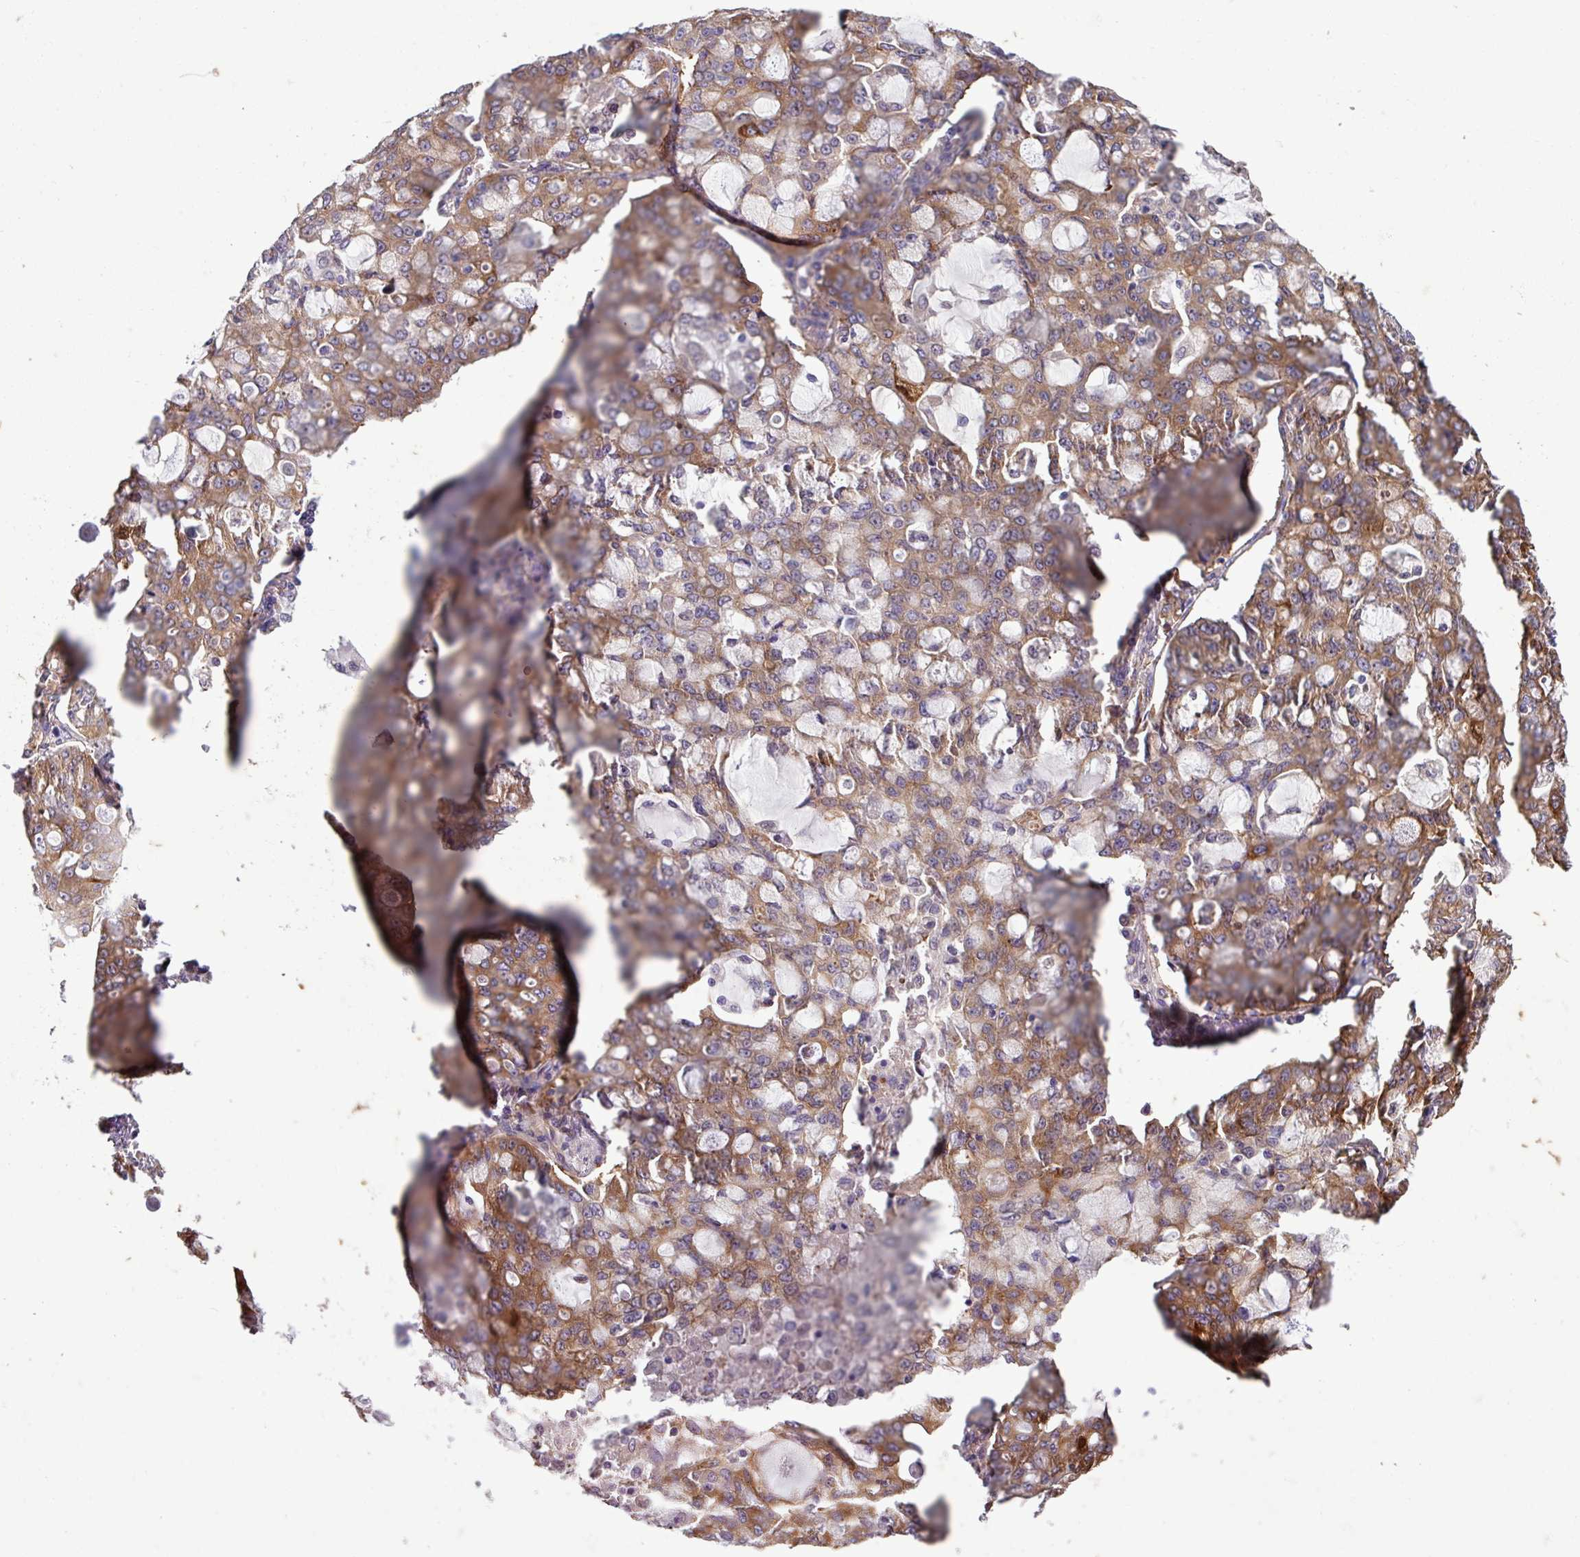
{"staining": {"intensity": "moderate", "quantity": ">75%", "location": "cytoplasmic/membranous"}, "tissue": "lung cancer", "cell_type": "Tumor cells", "image_type": "cancer", "snomed": [{"axis": "morphology", "description": "Adenocarcinoma, NOS"}, {"axis": "topography", "description": "Lung"}], "caption": "Adenocarcinoma (lung) stained for a protein (brown) demonstrates moderate cytoplasmic/membranous positive positivity in approximately >75% of tumor cells.", "gene": "SLC23A2", "patient": {"sex": "female", "age": 44}}